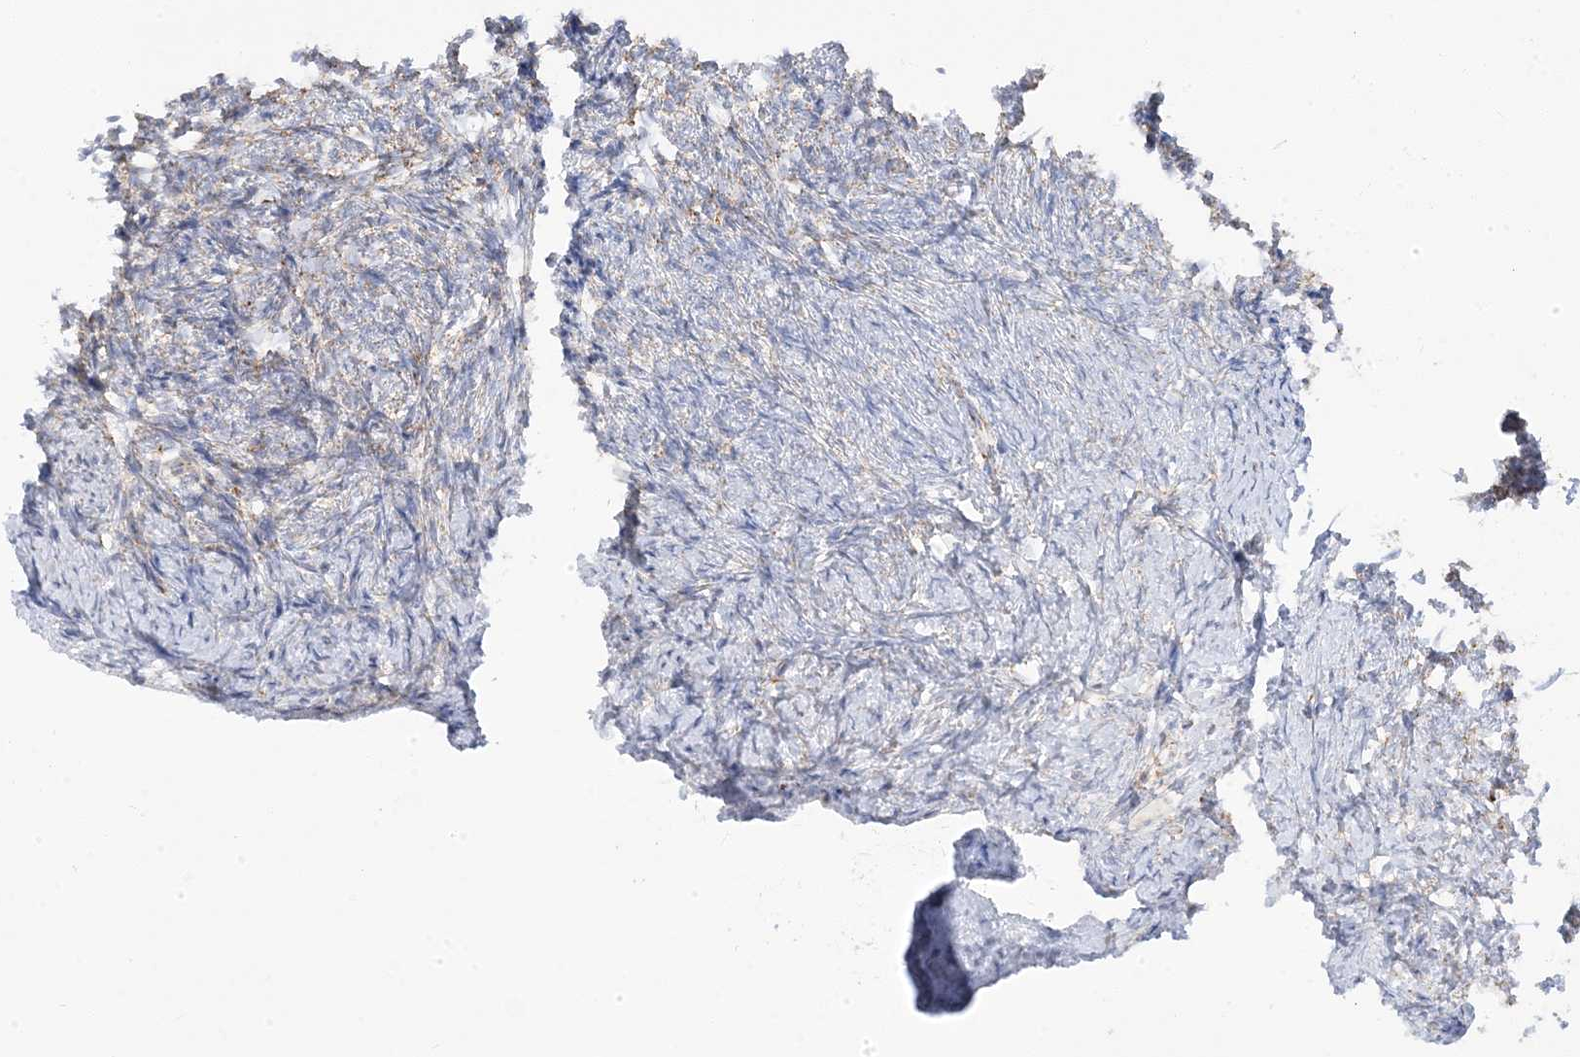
{"staining": {"intensity": "negative", "quantity": "none", "location": "none"}, "tissue": "ovary", "cell_type": "Ovarian stroma cells", "image_type": "normal", "snomed": [{"axis": "morphology", "description": "Normal tissue, NOS"}, {"axis": "topography", "description": "Ovary"}], "caption": "Histopathology image shows no significant protein staining in ovarian stroma cells of benign ovary. The staining was performed using DAB to visualize the protein expression in brown, while the nuclei were stained in blue with hematoxylin (Magnification: 20x).", "gene": "PCCB", "patient": {"sex": "female", "age": 41}}